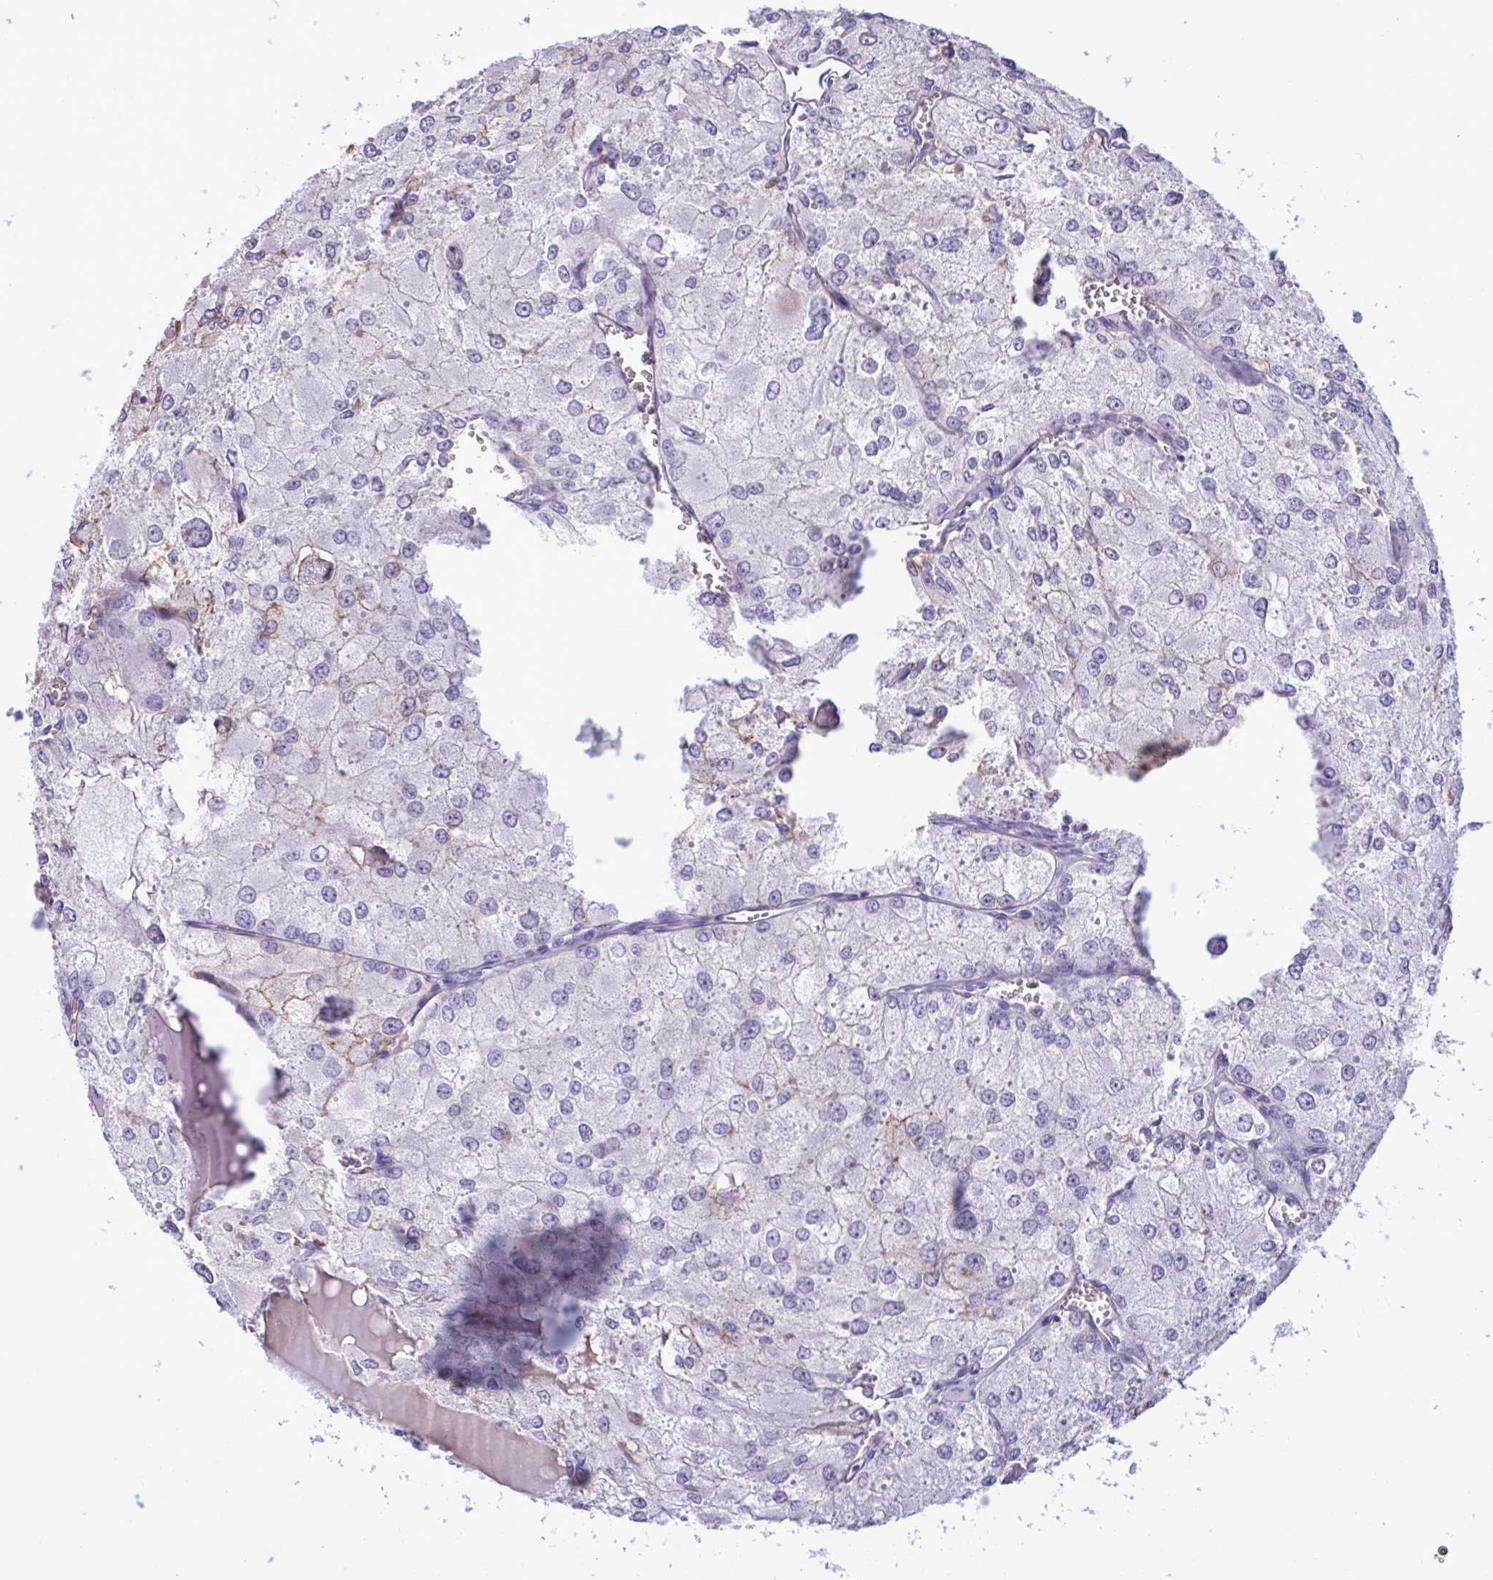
{"staining": {"intensity": "negative", "quantity": "none", "location": "none"}, "tissue": "renal cancer", "cell_type": "Tumor cells", "image_type": "cancer", "snomed": [{"axis": "morphology", "description": "Adenocarcinoma, NOS"}, {"axis": "topography", "description": "Kidney"}], "caption": "Renal cancer stained for a protein using immunohistochemistry displays no expression tumor cells.", "gene": "SLC2A1", "patient": {"sex": "female", "age": 70}}